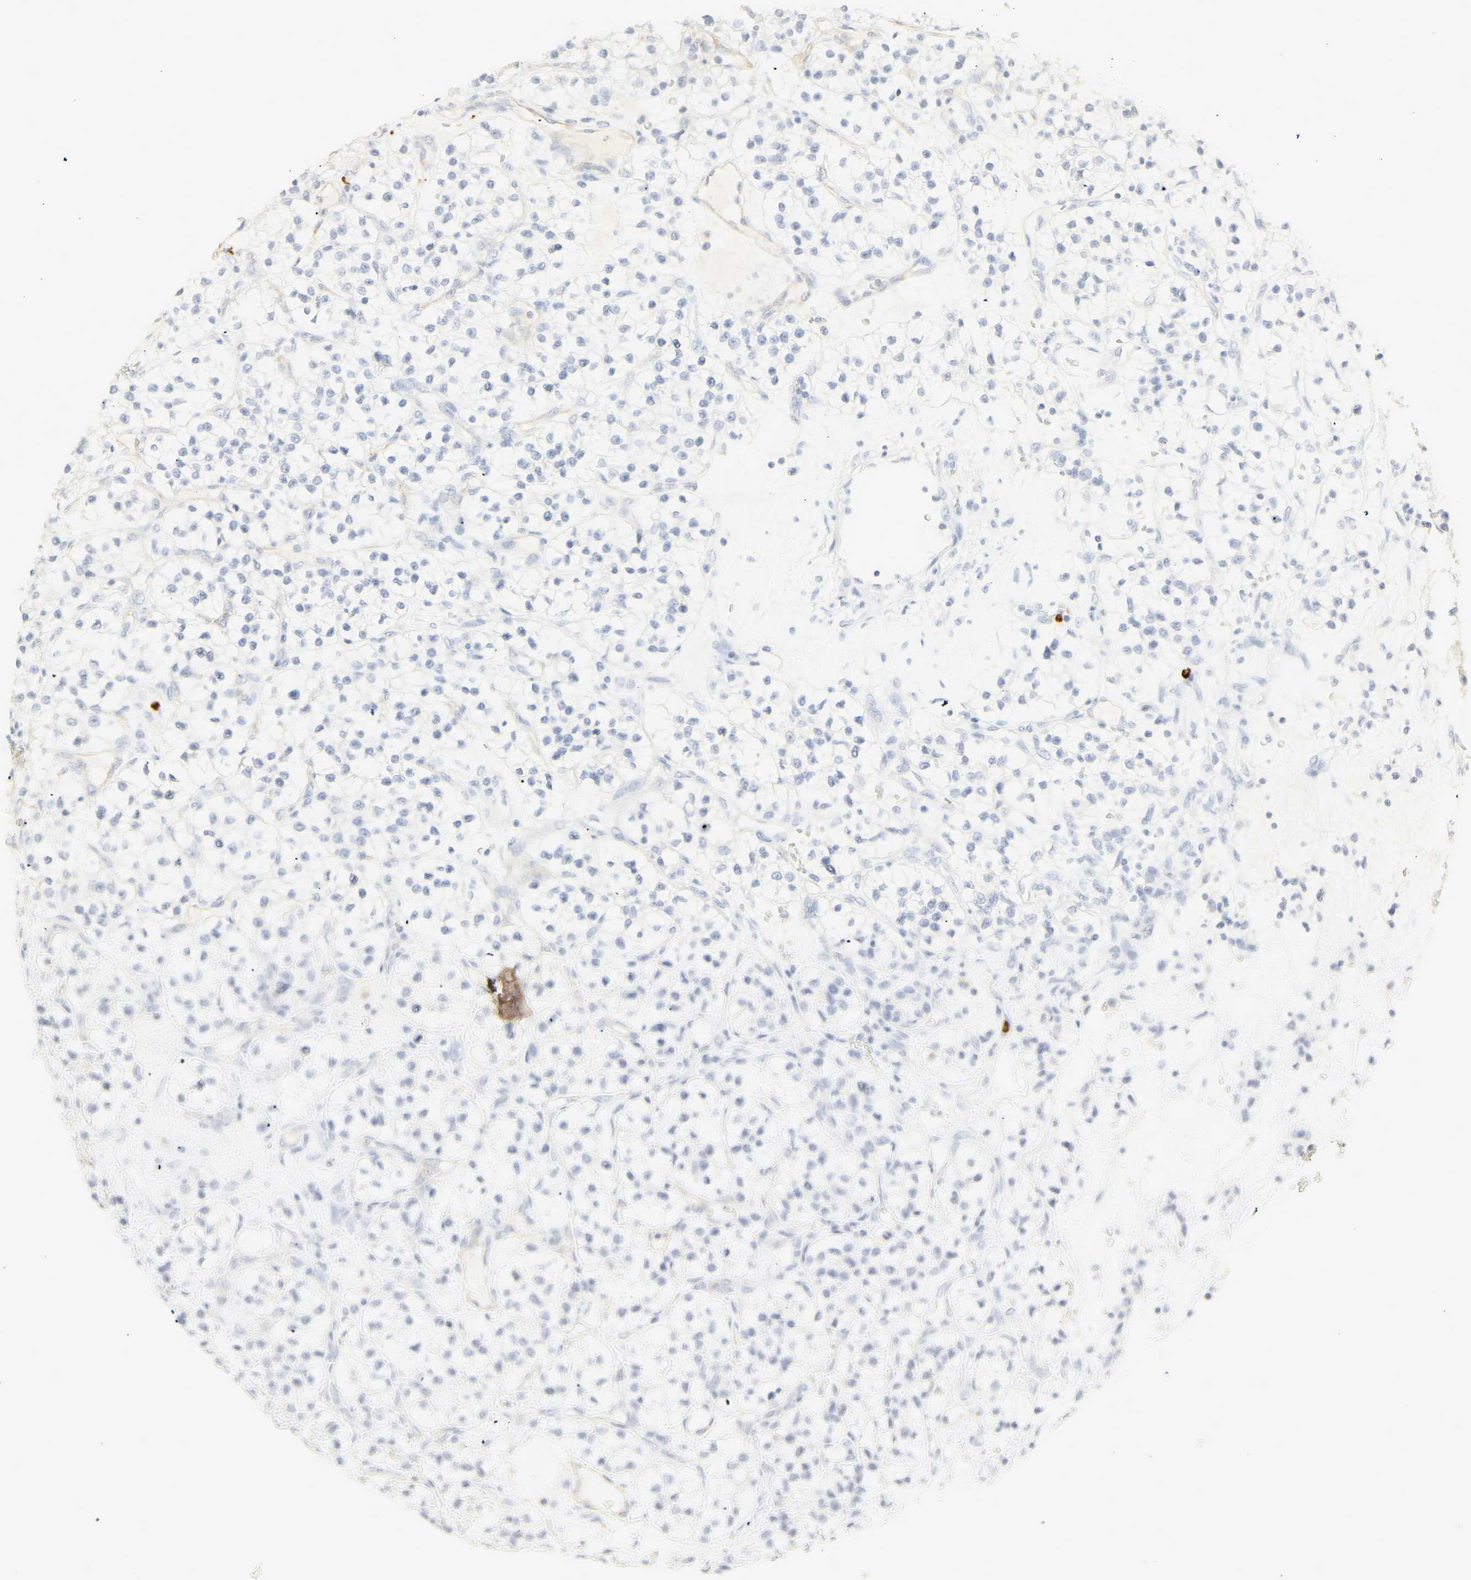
{"staining": {"intensity": "negative", "quantity": "none", "location": "none"}, "tissue": "renal cancer", "cell_type": "Tumor cells", "image_type": "cancer", "snomed": [{"axis": "morphology", "description": "Adenocarcinoma, NOS"}, {"axis": "topography", "description": "Kidney"}], "caption": "Protein analysis of renal cancer reveals no significant staining in tumor cells.", "gene": "CEACAM5", "patient": {"sex": "female", "age": 57}}